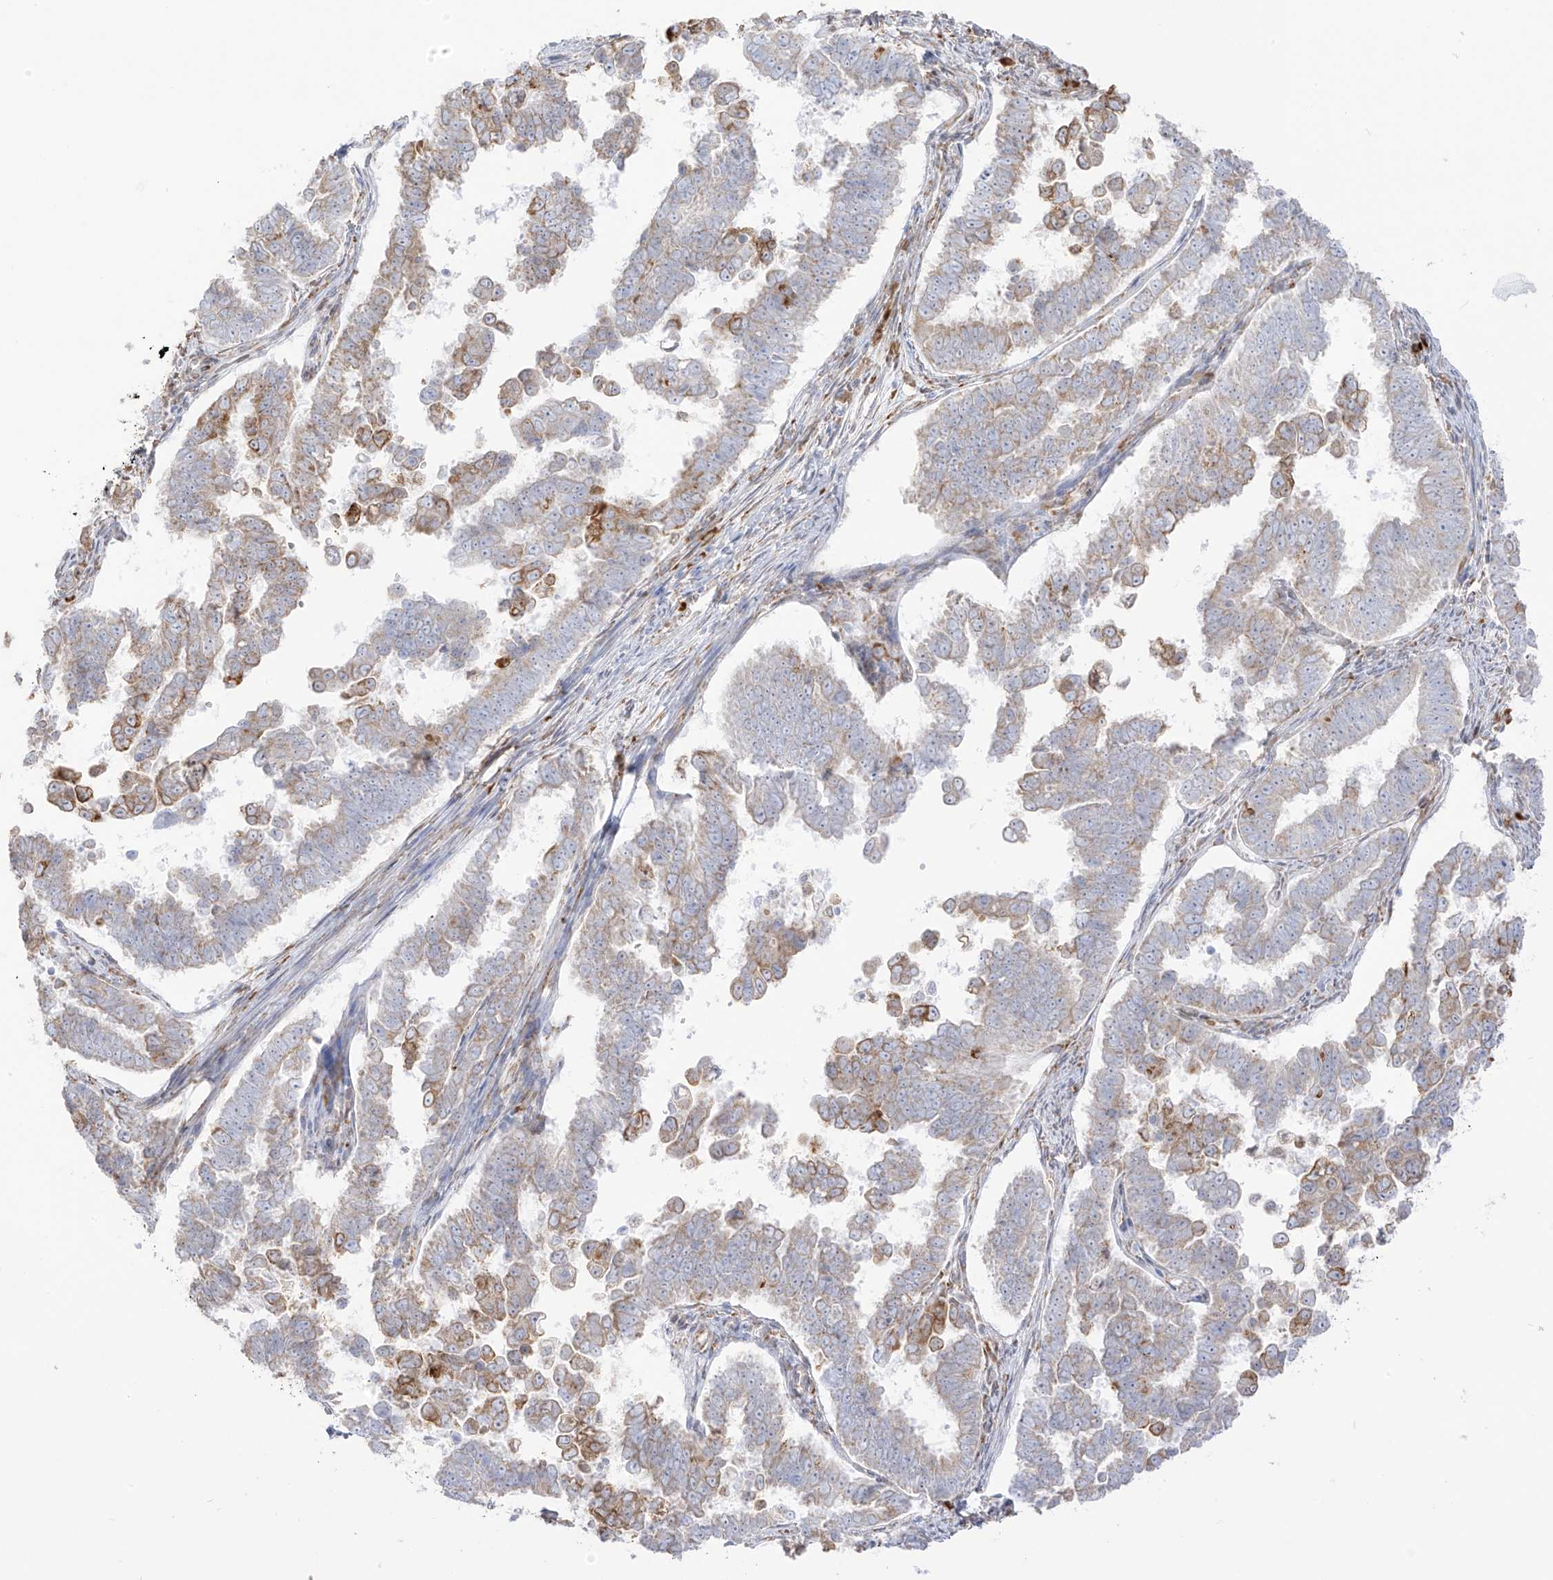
{"staining": {"intensity": "moderate", "quantity": "<25%", "location": "cytoplasmic/membranous"}, "tissue": "endometrial cancer", "cell_type": "Tumor cells", "image_type": "cancer", "snomed": [{"axis": "morphology", "description": "Adenocarcinoma, NOS"}, {"axis": "topography", "description": "Endometrium"}], "caption": "Immunohistochemistry staining of endometrial cancer (adenocarcinoma), which exhibits low levels of moderate cytoplasmic/membranous expression in approximately <25% of tumor cells indicating moderate cytoplasmic/membranous protein positivity. The staining was performed using DAB (3,3'-diaminobenzidine) (brown) for protein detection and nuclei were counterstained in hematoxylin (blue).", "gene": "LRRC59", "patient": {"sex": "female", "age": 75}}